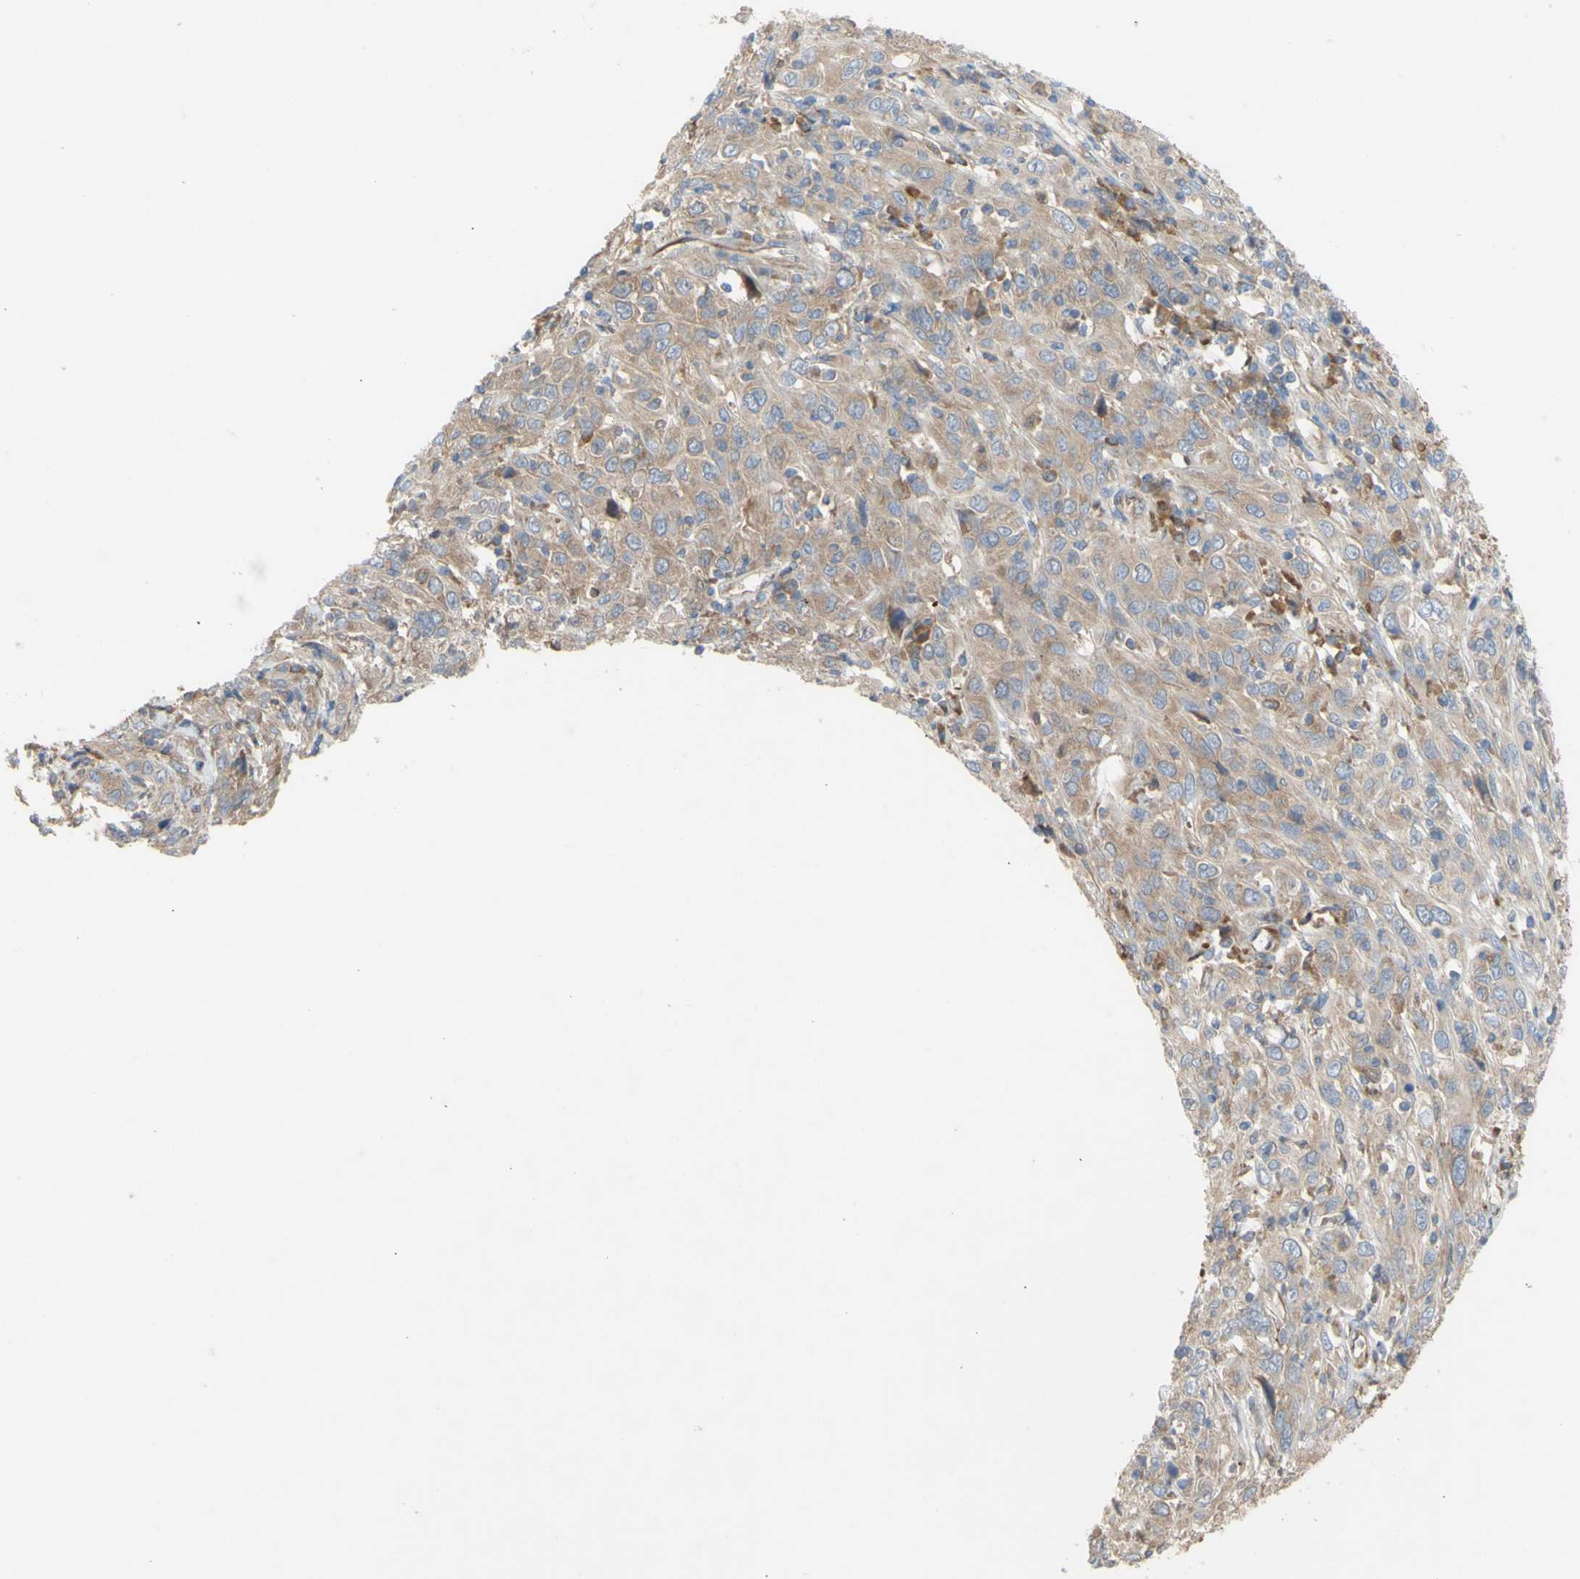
{"staining": {"intensity": "weak", "quantity": "25%-75%", "location": "cytoplasmic/membranous"}, "tissue": "cervical cancer", "cell_type": "Tumor cells", "image_type": "cancer", "snomed": [{"axis": "morphology", "description": "Squamous cell carcinoma, NOS"}, {"axis": "topography", "description": "Cervix"}], "caption": "High-power microscopy captured an immunohistochemistry histopathology image of cervical squamous cell carcinoma, revealing weak cytoplasmic/membranous expression in approximately 25%-75% of tumor cells.", "gene": "EIF2S3", "patient": {"sex": "female", "age": 46}}